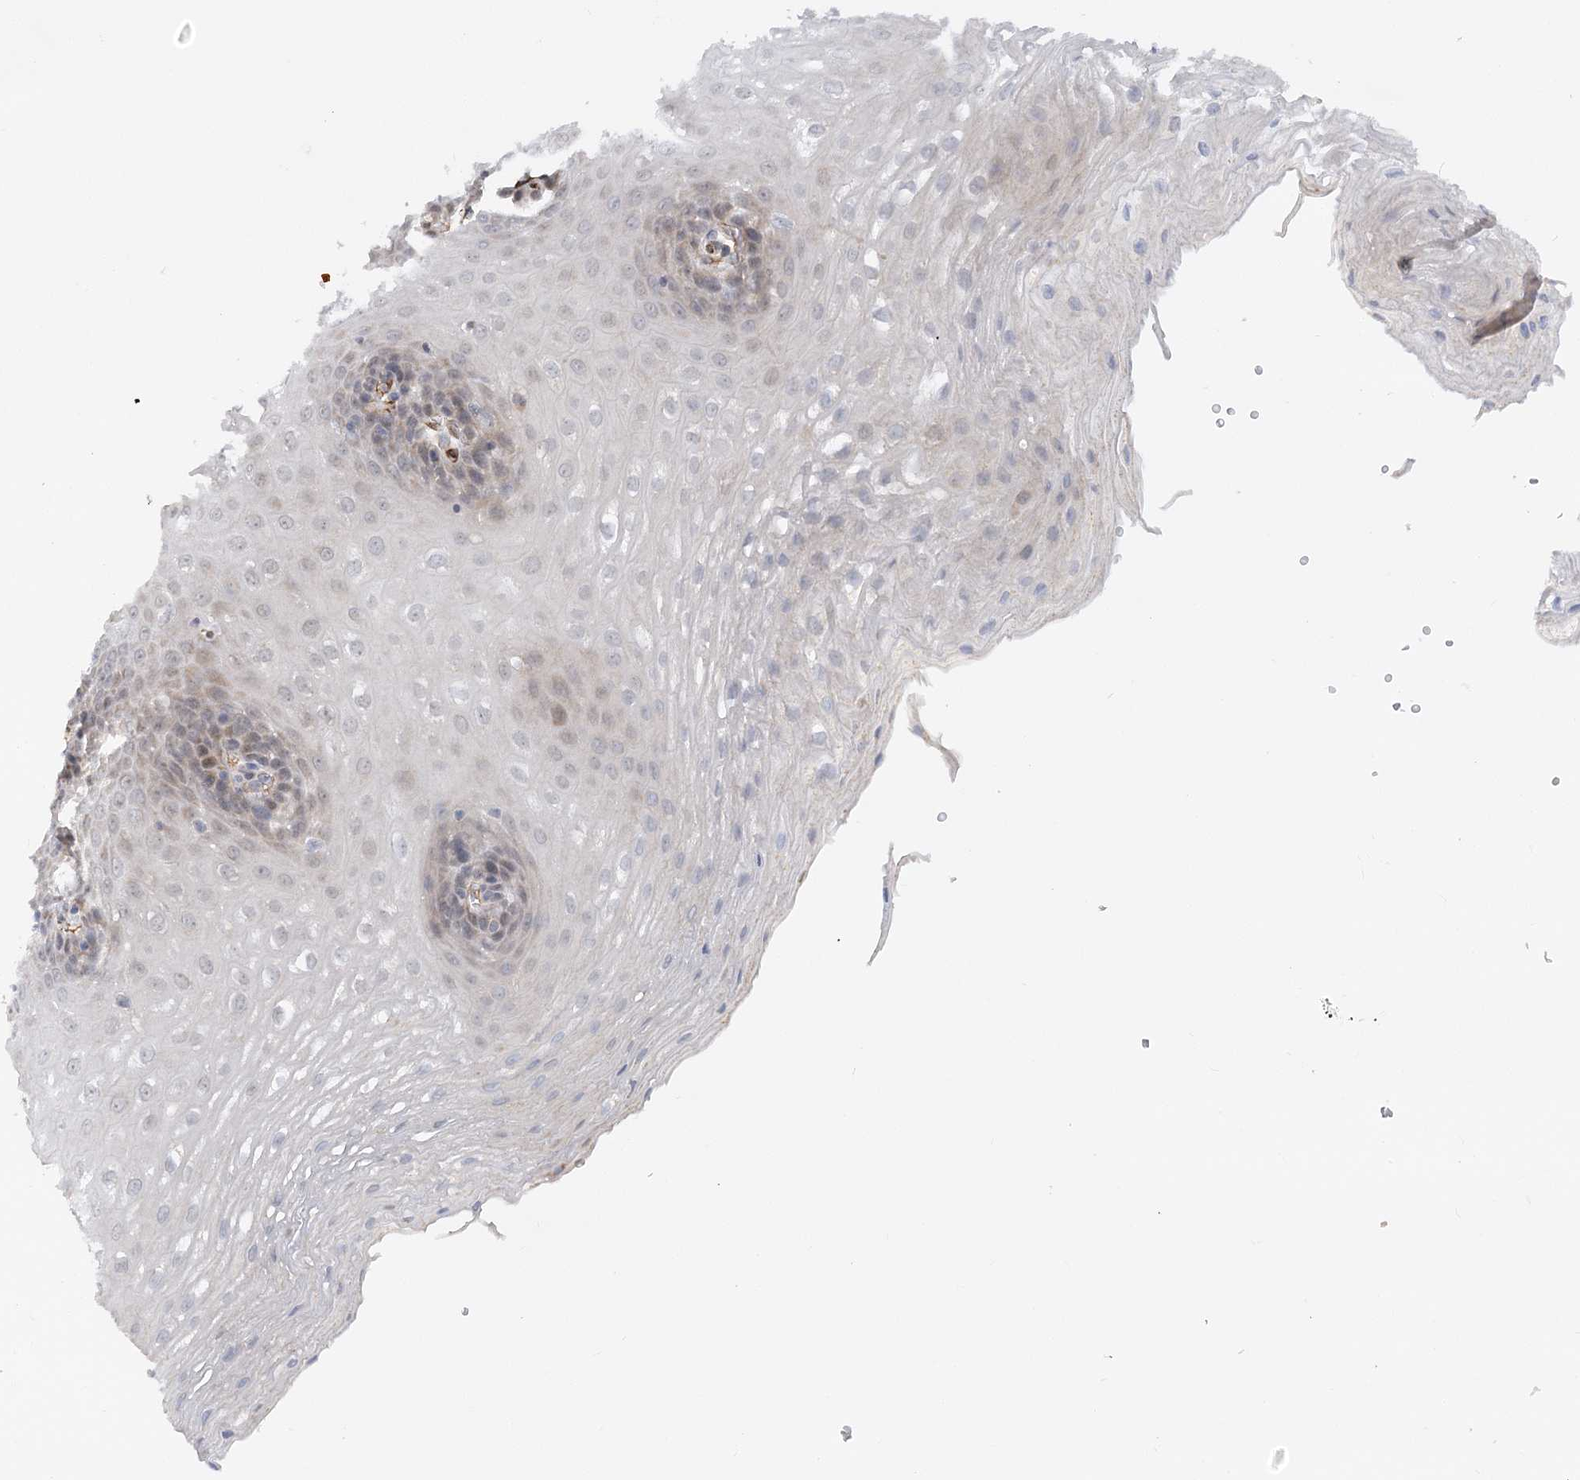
{"staining": {"intensity": "weak", "quantity": "<25%", "location": "nuclear"}, "tissue": "esophagus", "cell_type": "Squamous epithelial cells", "image_type": "normal", "snomed": [{"axis": "morphology", "description": "Normal tissue, NOS"}, {"axis": "topography", "description": "Esophagus"}], "caption": "DAB immunohistochemical staining of normal human esophagus demonstrates no significant positivity in squamous epithelial cells. Nuclei are stained in blue.", "gene": "NELL2", "patient": {"sex": "female", "age": 66}}